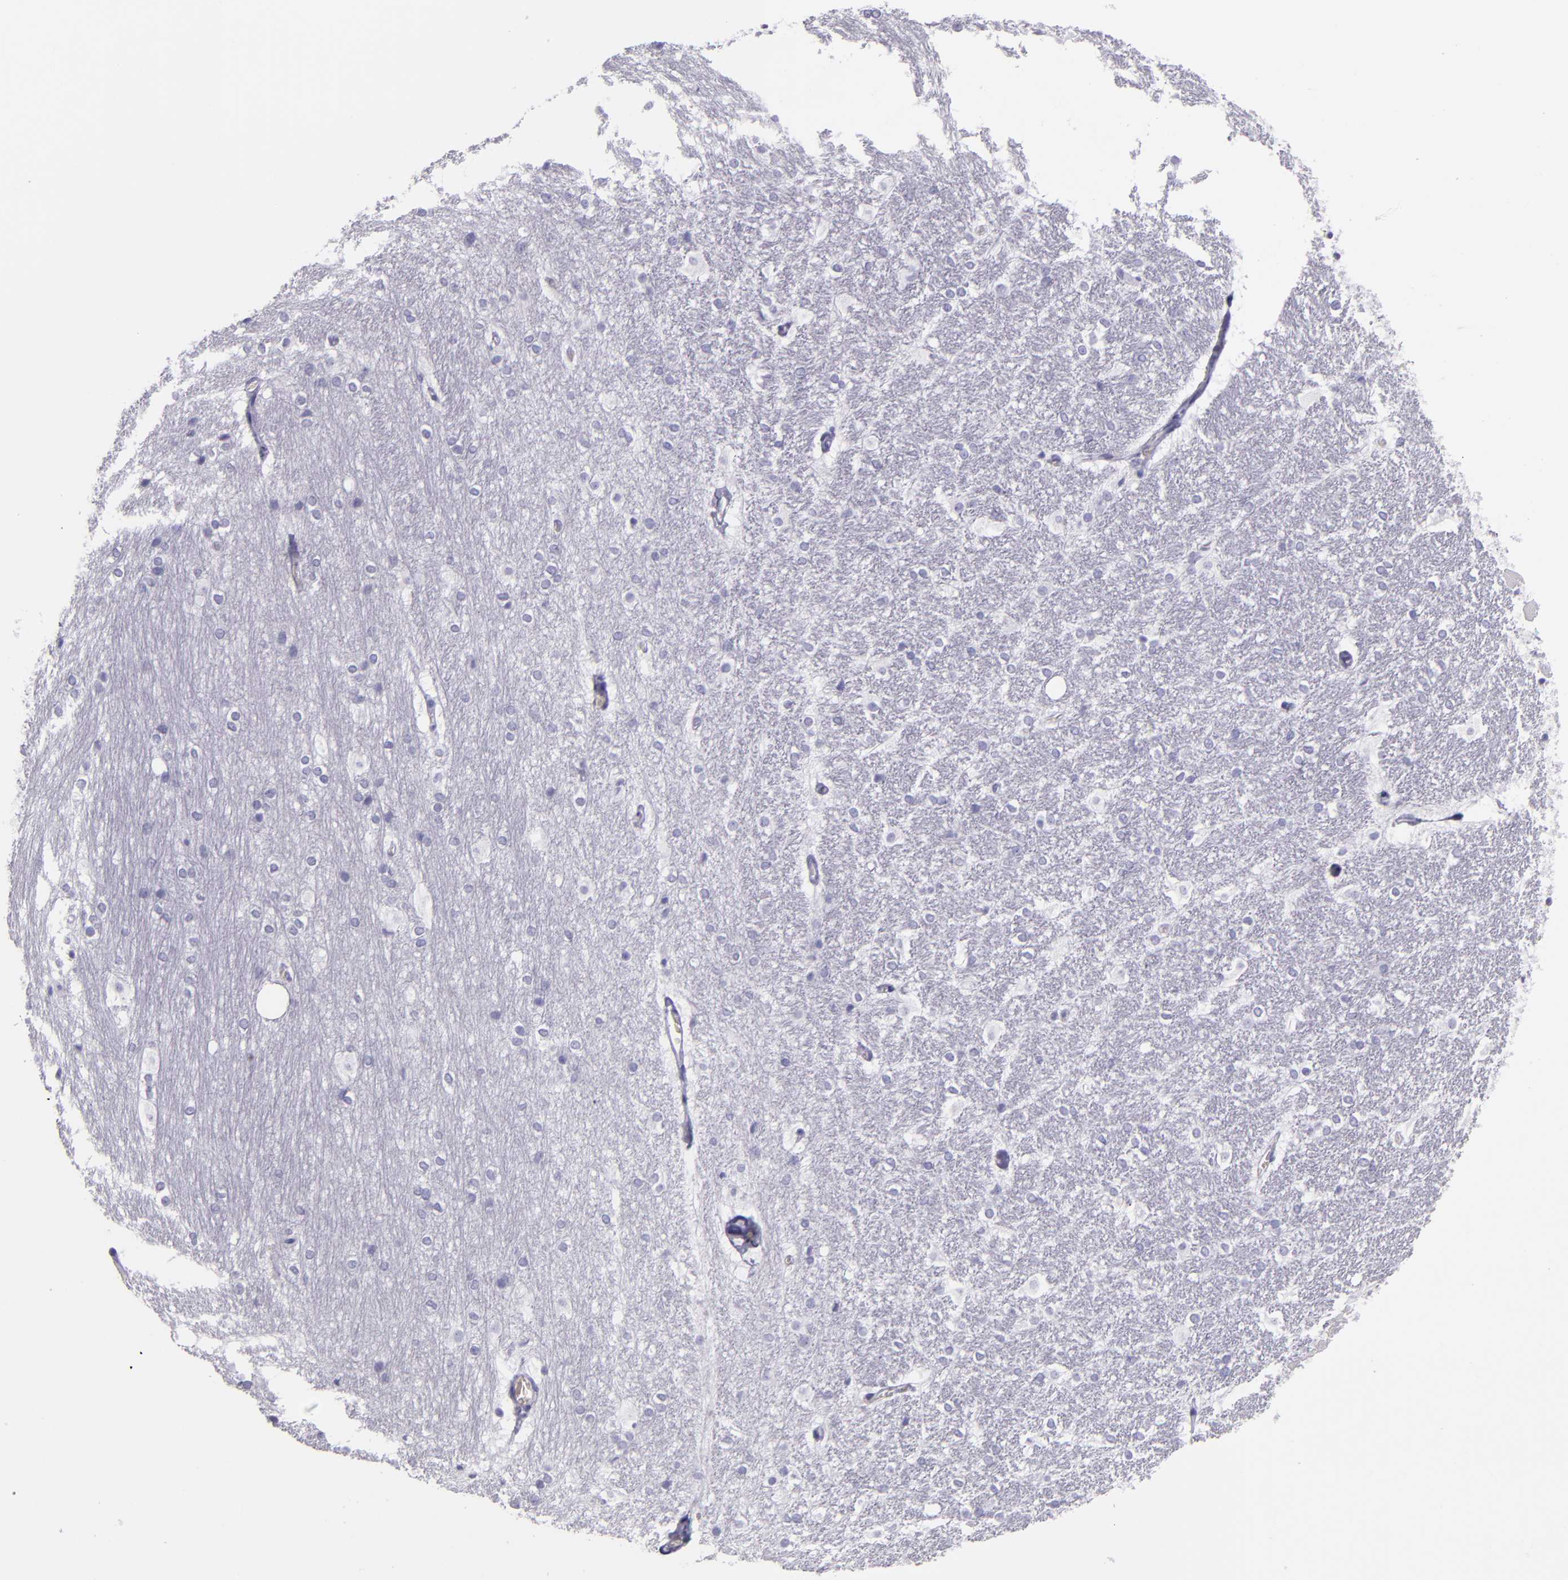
{"staining": {"intensity": "negative", "quantity": "none", "location": "none"}, "tissue": "hippocampus", "cell_type": "Glial cells", "image_type": "normal", "snomed": [{"axis": "morphology", "description": "Normal tissue, NOS"}, {"axis": "topography", "description": "Hippocampus"}], "caption": "Protein analysis of benign hippocampus shows no significant expression in glial cells.", "gene": "CR2", "patient": {"sex": "female", "age": 19}}